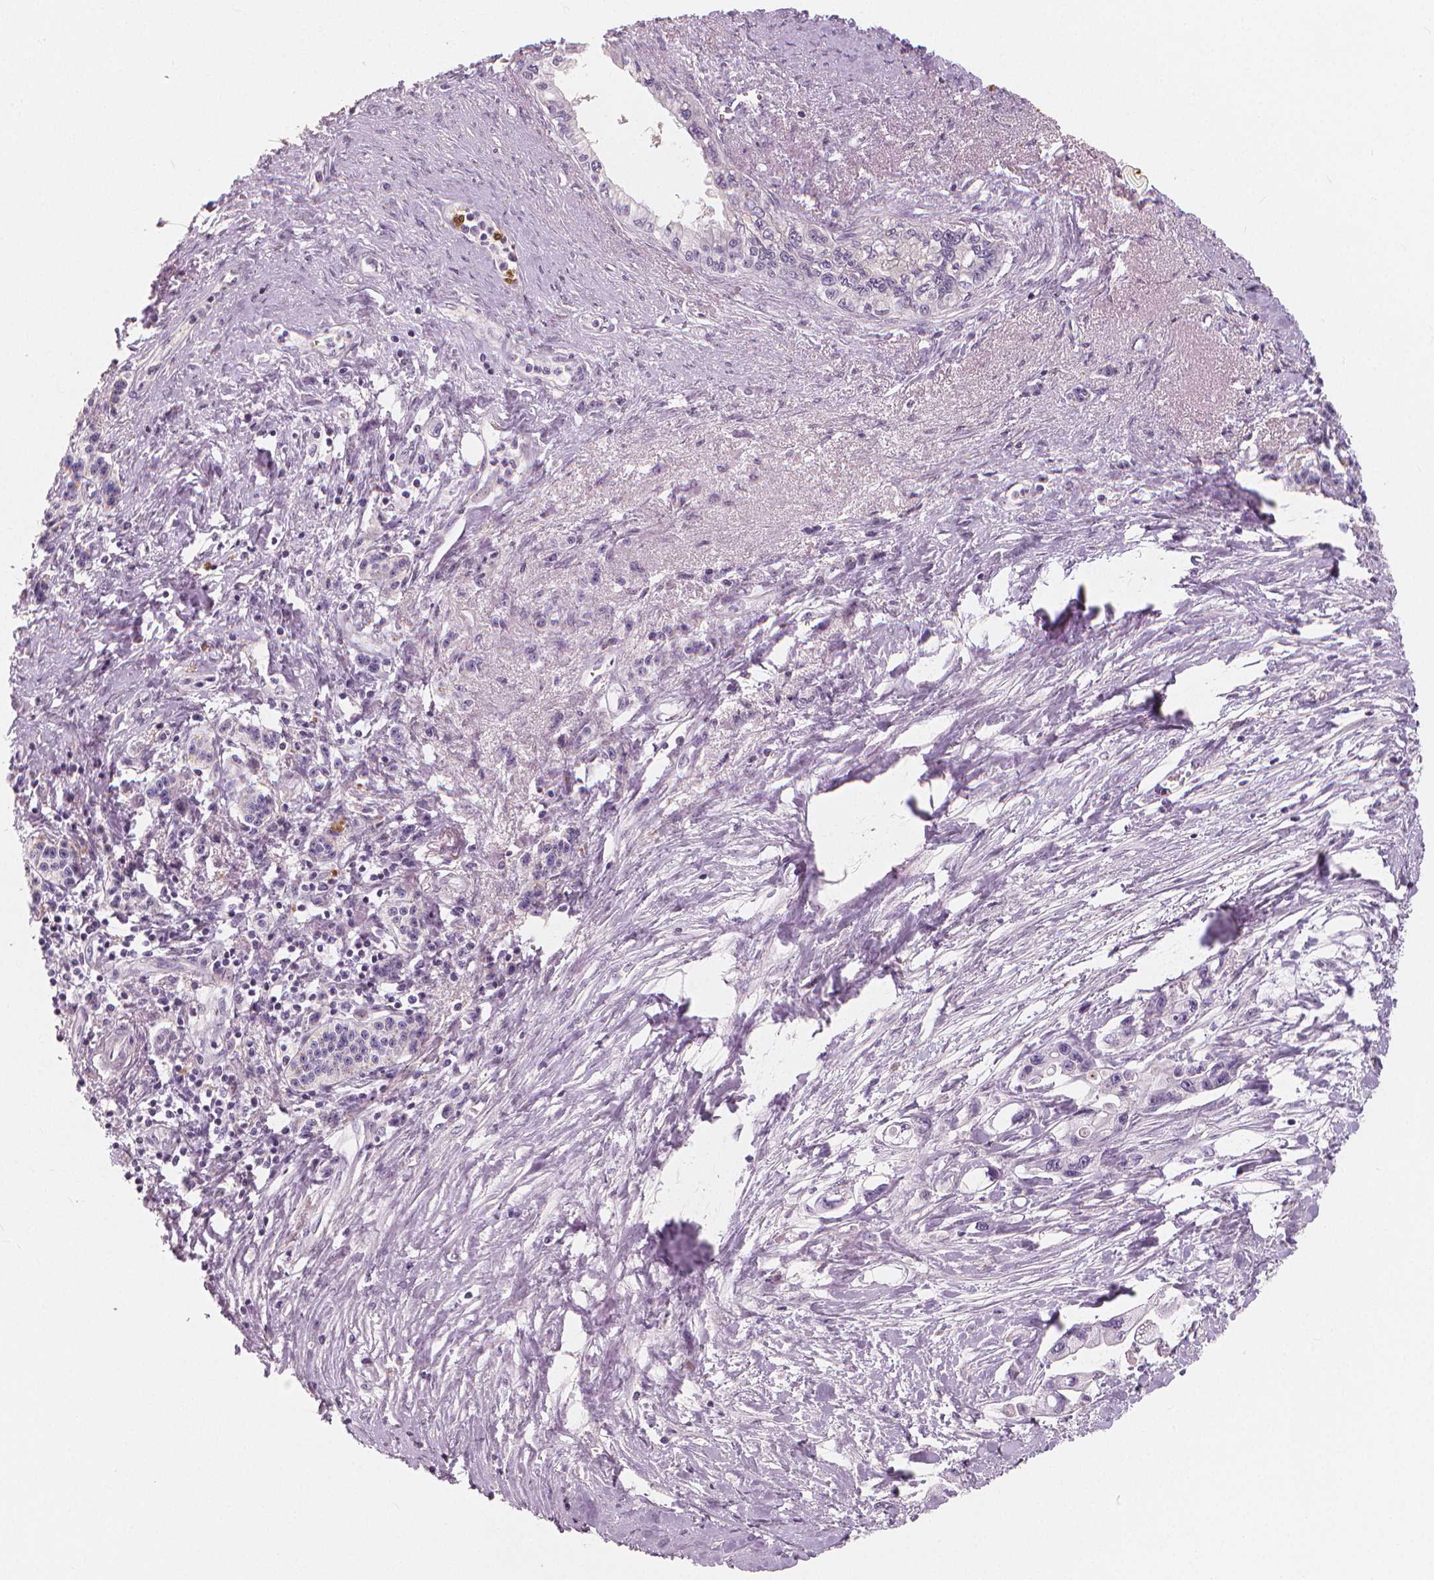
{"staining": {"intensity": "negative", "quantity": "none", "location": "none"}, "tissue": "pancreatic cancer", "cell_type": "Tumor cells", "image_type": "cancer", "snomed": [{"axis": "morphology", "description": "Adenocarcinoma, NOS"}, {"axis": "topography", "description": "Pancreas"}], "caption": "Tumor cells show no significant positivity in pancreatic adenocarcinoma.", "gene": "RNASE7", "patient": {"sex": "male", "age": 61}}